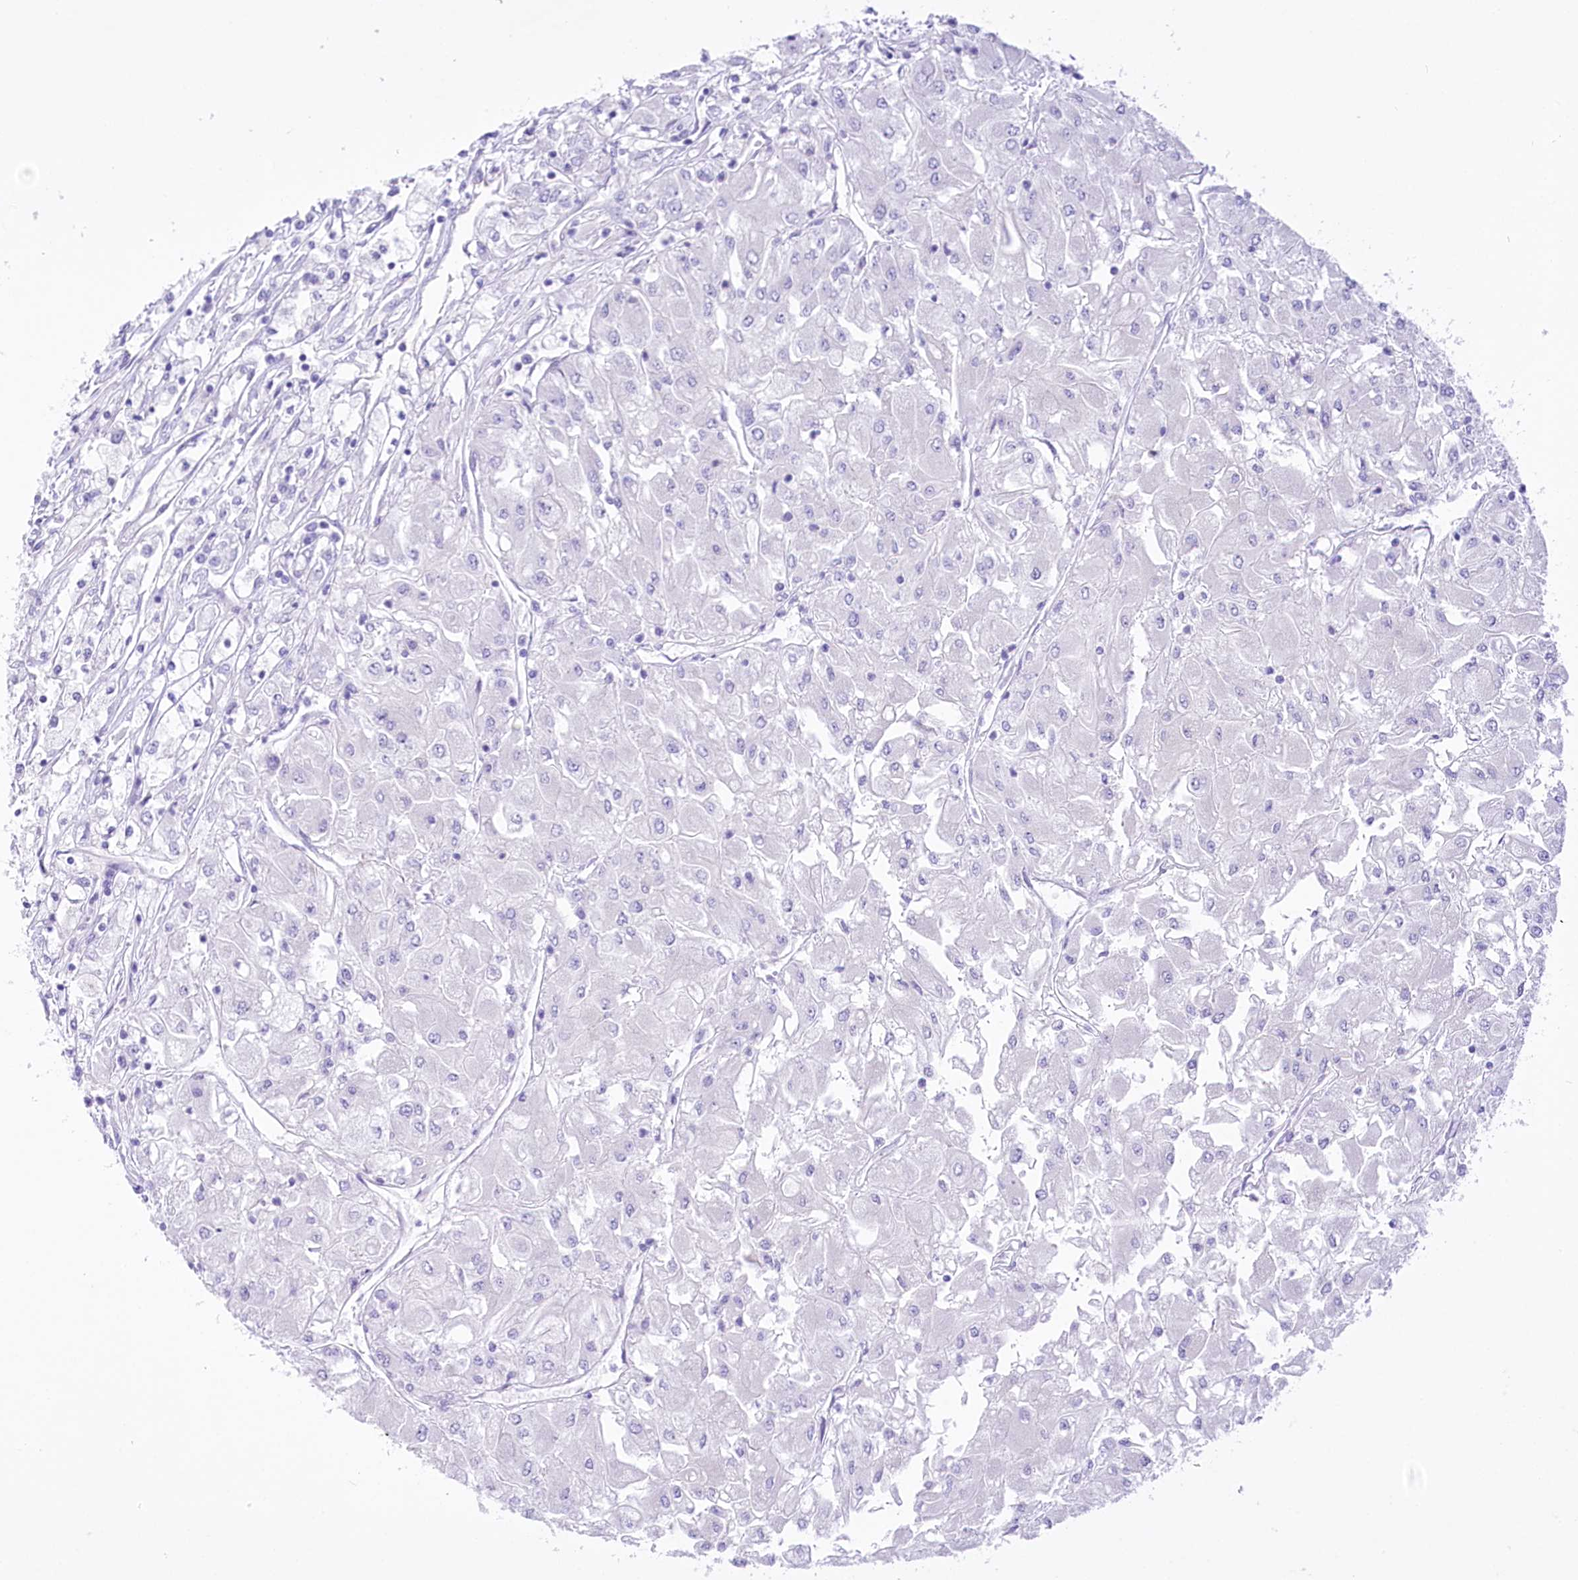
{"staining": {"intensity": "negative", "quantity": "none", "location": "none"}, "tissue": "renal cancer", "cell_type": "Tumor cells", "image_type": "cancer", "snomed": [{"axis": "morphology", "description": "Adenocarcinoma, NOS"}, {"axis": "topography", "description": "Kidney"}], "caption": "There is no significant positivity in tumor cells of renal cancer. (DAB immunohistochemistry with hematoxylin counter stain).", "gene": "LRRC34", "patient": {"sex": "male", "age": 80}}